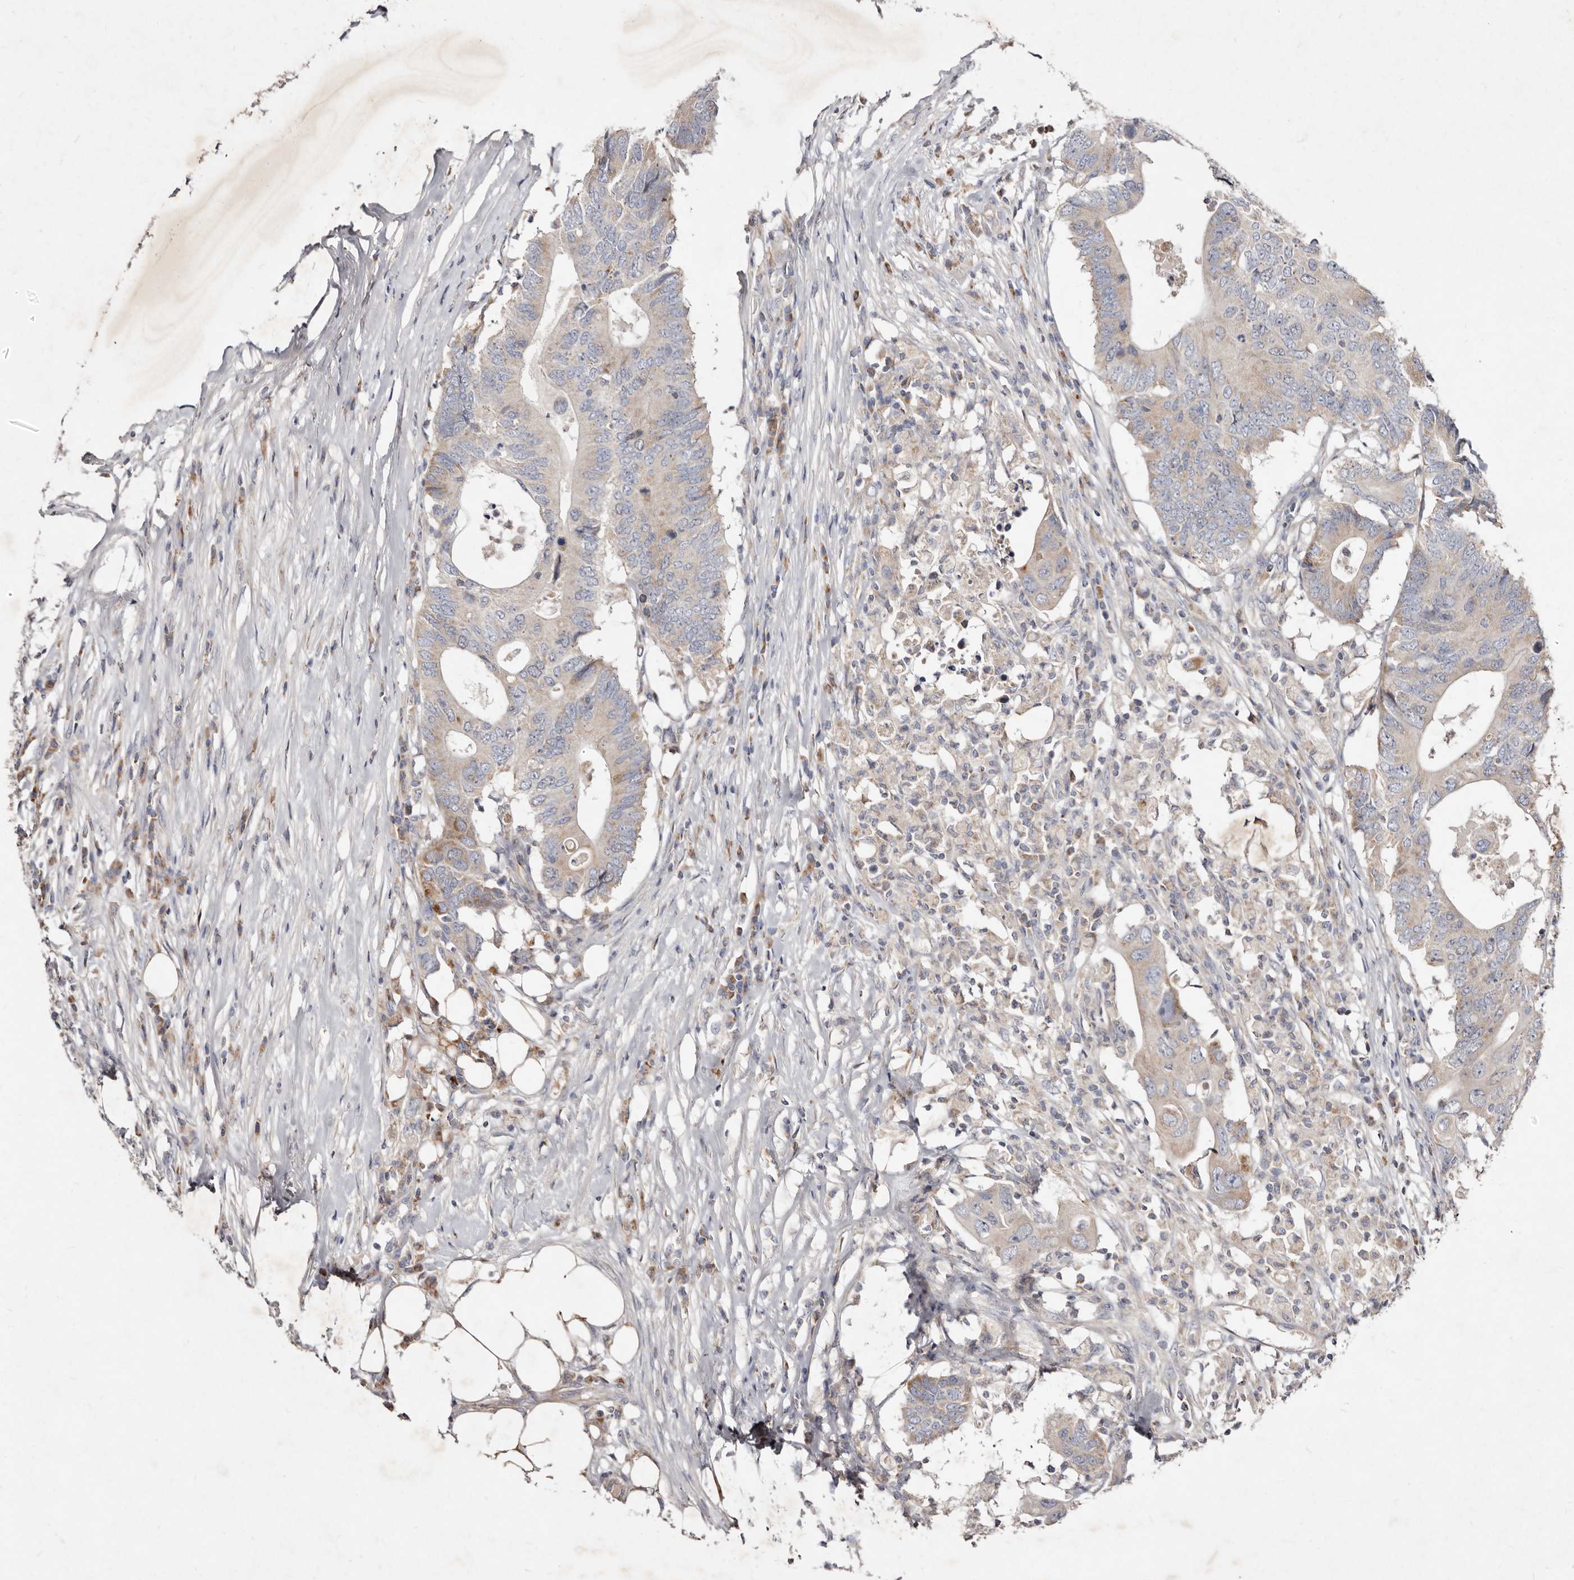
{"staining": {"intensity": "weak", "quantity": "25%-75%", "location": "cytoplasmic/membranous"}, "tissue": "colorectal cancer", "cell_type": "Tumor cells", "image_type": "cancer", "snomed": [{"axis": "morphology", "description": "Adenocarcinoma, NOS"}, {"axis": "topography", "description": "Colon"}], "caption": "About 25%-75% of tumor cells in colorectal cancer (adenocarcinoma) show weak cytoplasmic/membranous protein staining as visualized by brown immunohistochemical staining.", "gene": "SLC25A20", "patient": {"sex": "male", "age": 71}}